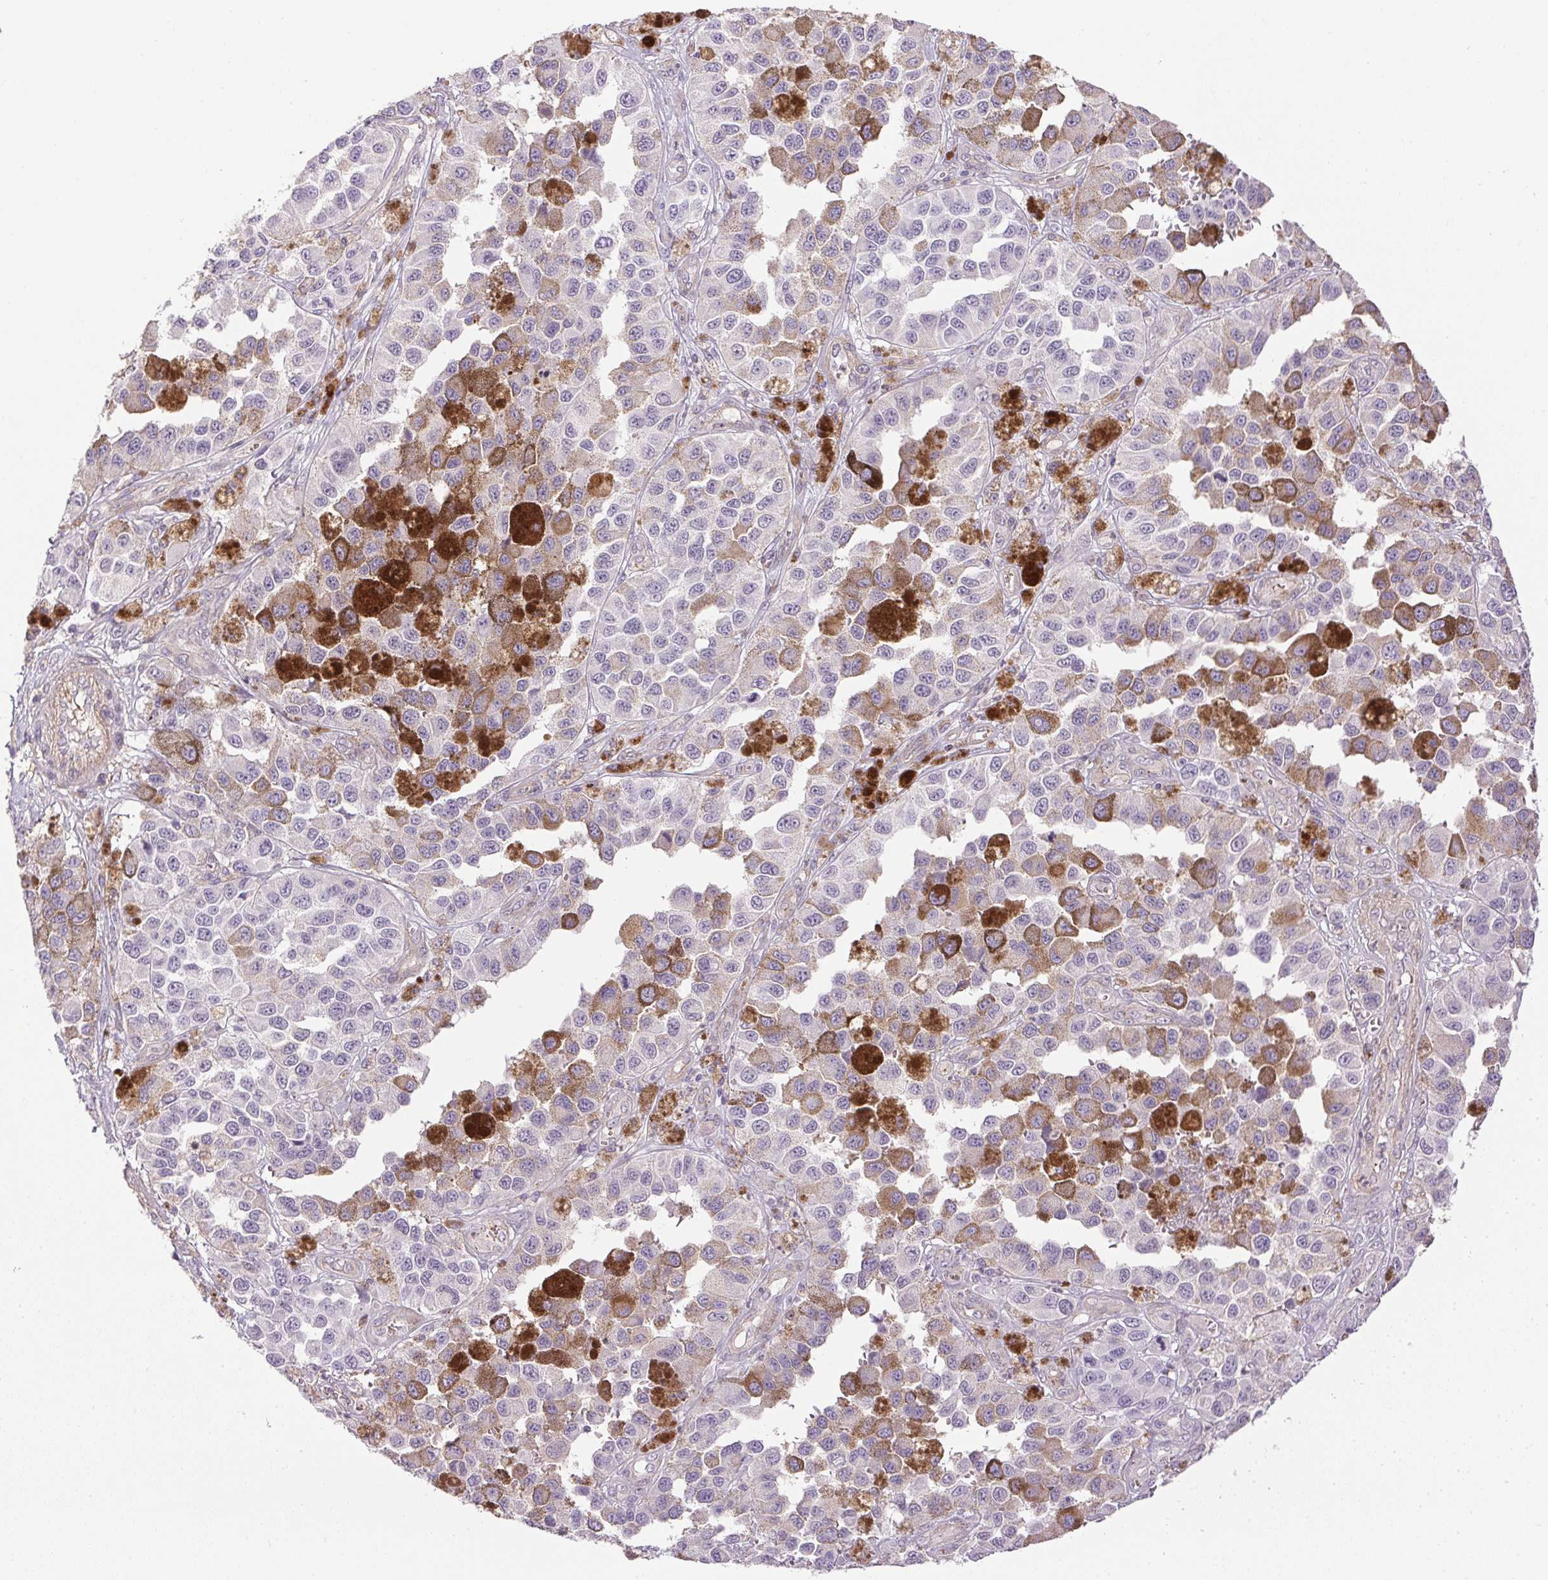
{"staining": {"intensity": "negative", "quantity": "none", "location": "none"}, "tissue": "melanoma", "cell_type": "Tumor cells", "image_type": "cancer", "snomed": [{"axis": "morphology", "description": "Malignant melanoma, NOS"}, {"axis": "topography", "description": "Skin"}], "caption": "High magnification brightfield microscopy of malignant melanoma stained with DAB (3,3'-diaminobenzidine) (brown) and counterstained with hematoxylin (blue): tumor cells show no significant staining.", "gene": "PRL", "patient": {"sex": "female", "age": 58}}